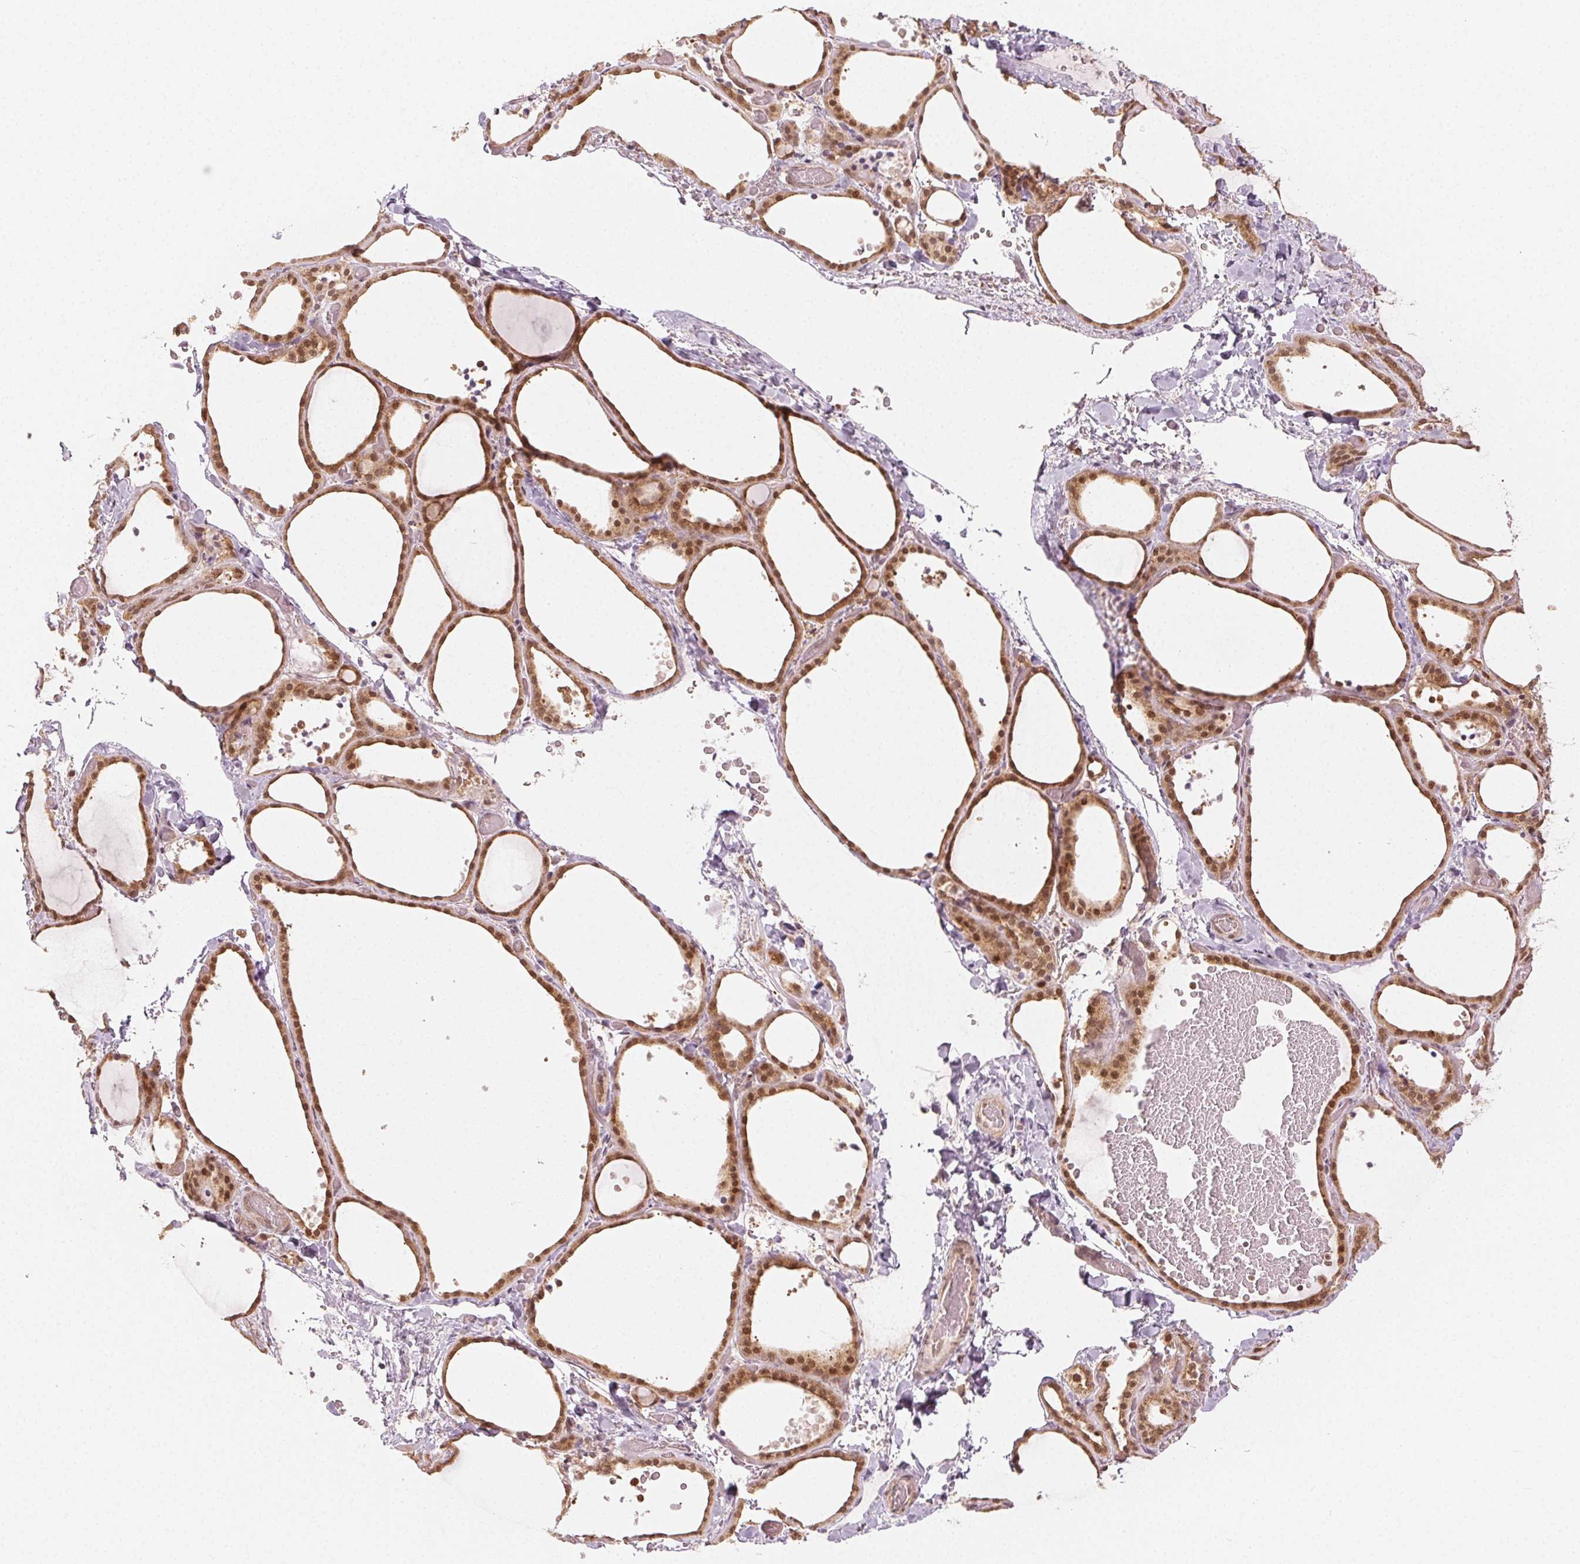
{"staining": {"intensity": "strong", "quantity": ">75%", "location": "cytoplasmic/membranous,nuclear"}, "tissue": "thyroid gland", "cell_type": "Glandular cells", "image_type": "normal", "snomed": [{"axis": "morphology", "description": "Normal tissue, NOS"}, {"axis": "topography", "description": "Thyroid gland"}], "caption": "Thyroid gland stained with IHC demonstrates strong cytoplasmic/membranous,nuclear staining in about >75% of glandular cells.", "gene": "MAPK14", "patient": {"sex": "female", "age": 36}}